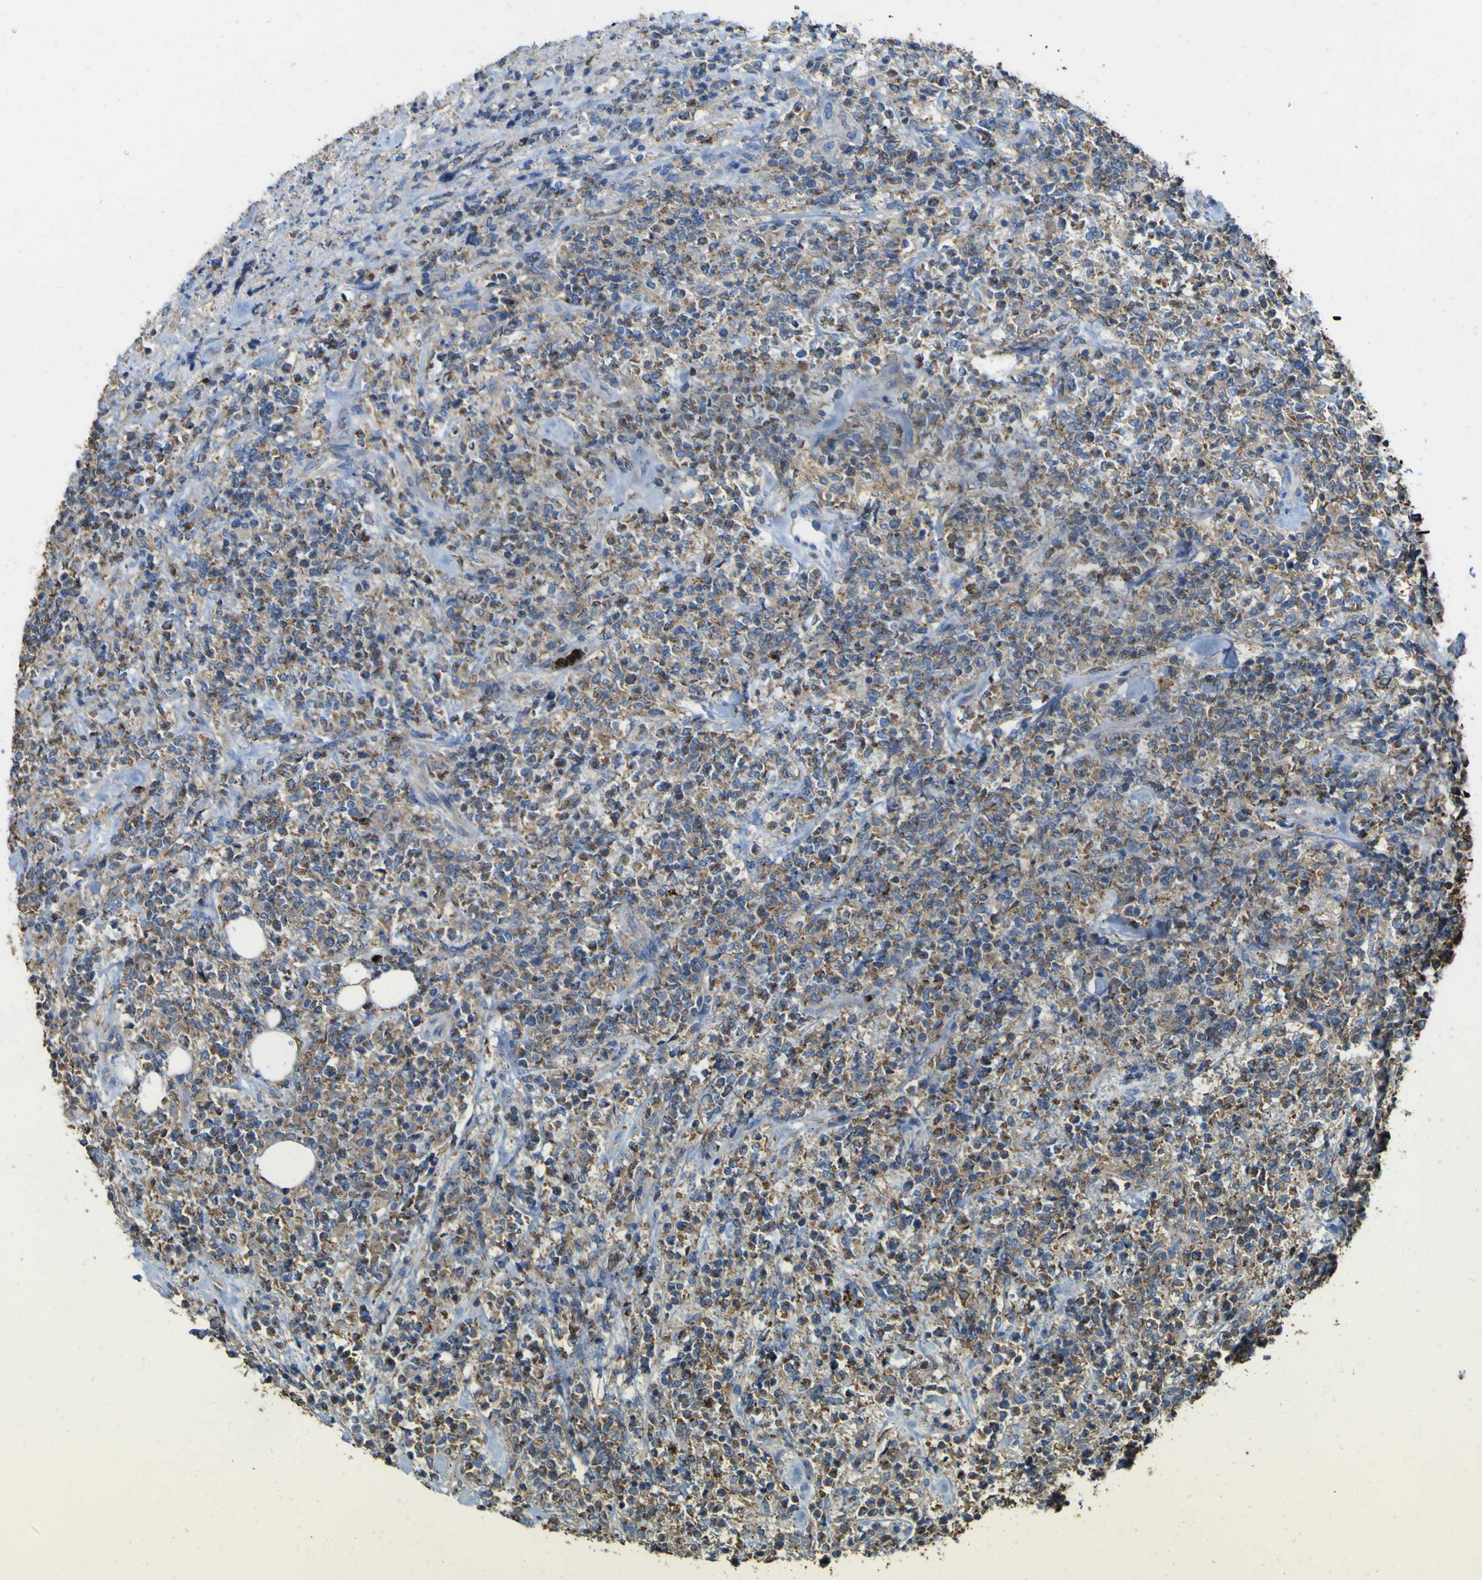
{"staining": {"intensity": "moderate", "quantity": ">75%", "location": "cytoplasmic/membranous"}, "tissue": "lymphoma", "cell_type": "Tumor cells", "image_type": "cancer", "snomed": [{"axis": "morphology", "description": "Malignant lymphoma, non-Hodgkin's type, High grade"}, {"axis": "topography", "description": "Soft tissue"}], "caption": "An image of human high-grade malignant lymphoma, non-Hodgkin's type stained for a protein reveals moderate cytoplasmic/membranous brown staining in tumor cells.", "gene": "ACSL3", "patient": {"sex": "male", "age": 18}}